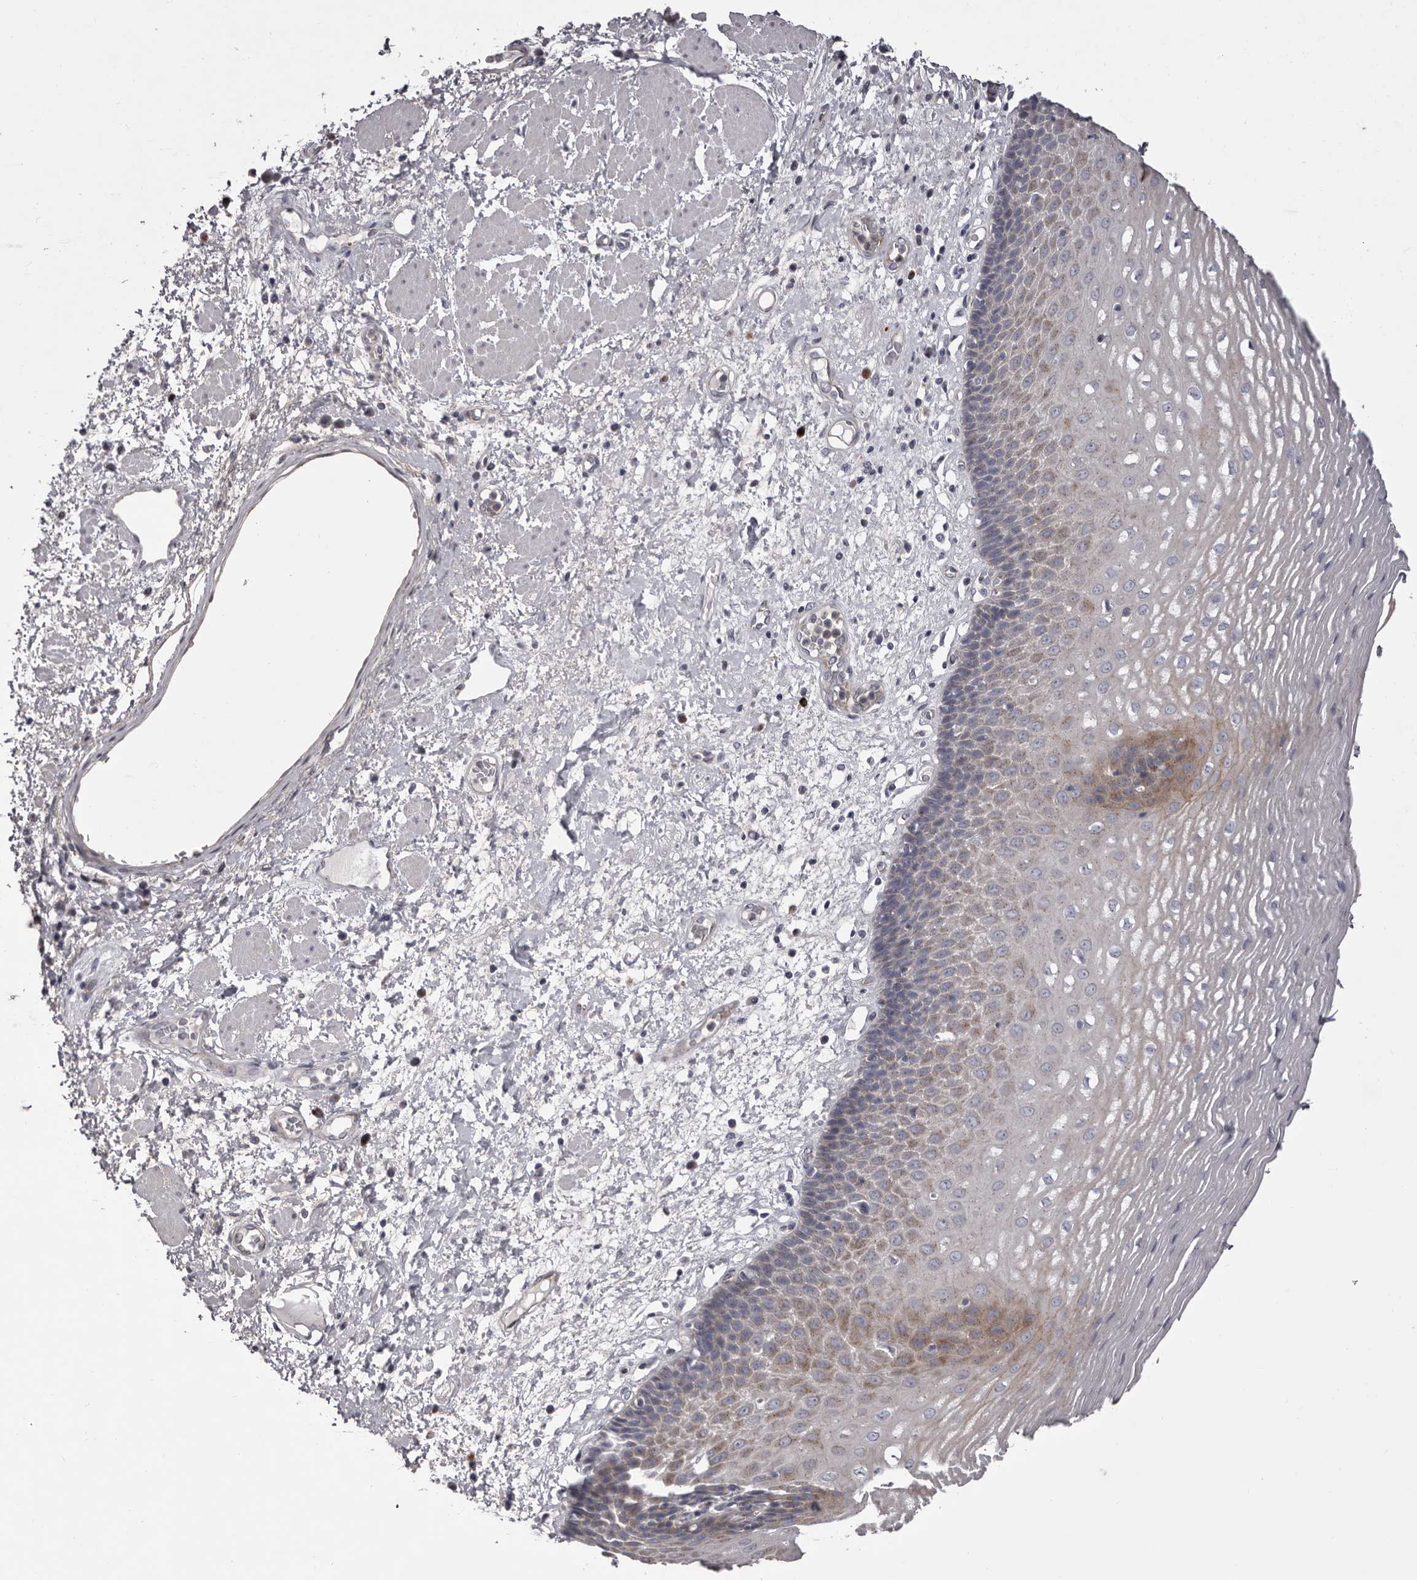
{"staining": {"intensity": "moderate", "quantity": "<25%", "location": "cytoplasmic/membranous"}, "tissue": "esophagus", "cell_type": "Squamous epithelial cells", "image_type": "normal", "snomed": [{"axis": "morphology", "description": "Normal tissue, NOS"}, {"axis": "morphology", "description": "Adenocarcinoma, NOS"}, {"axis": "topography", "description": "Esophagus"}], "caption": "Brown immunohistochemical staining in normal esophagus reveals moderate cytoplasmic/membranous staining in about <25% of squamous epithelial cells.", "gene": "PEG10", "patient": {"sex": "male", "age": 62}}